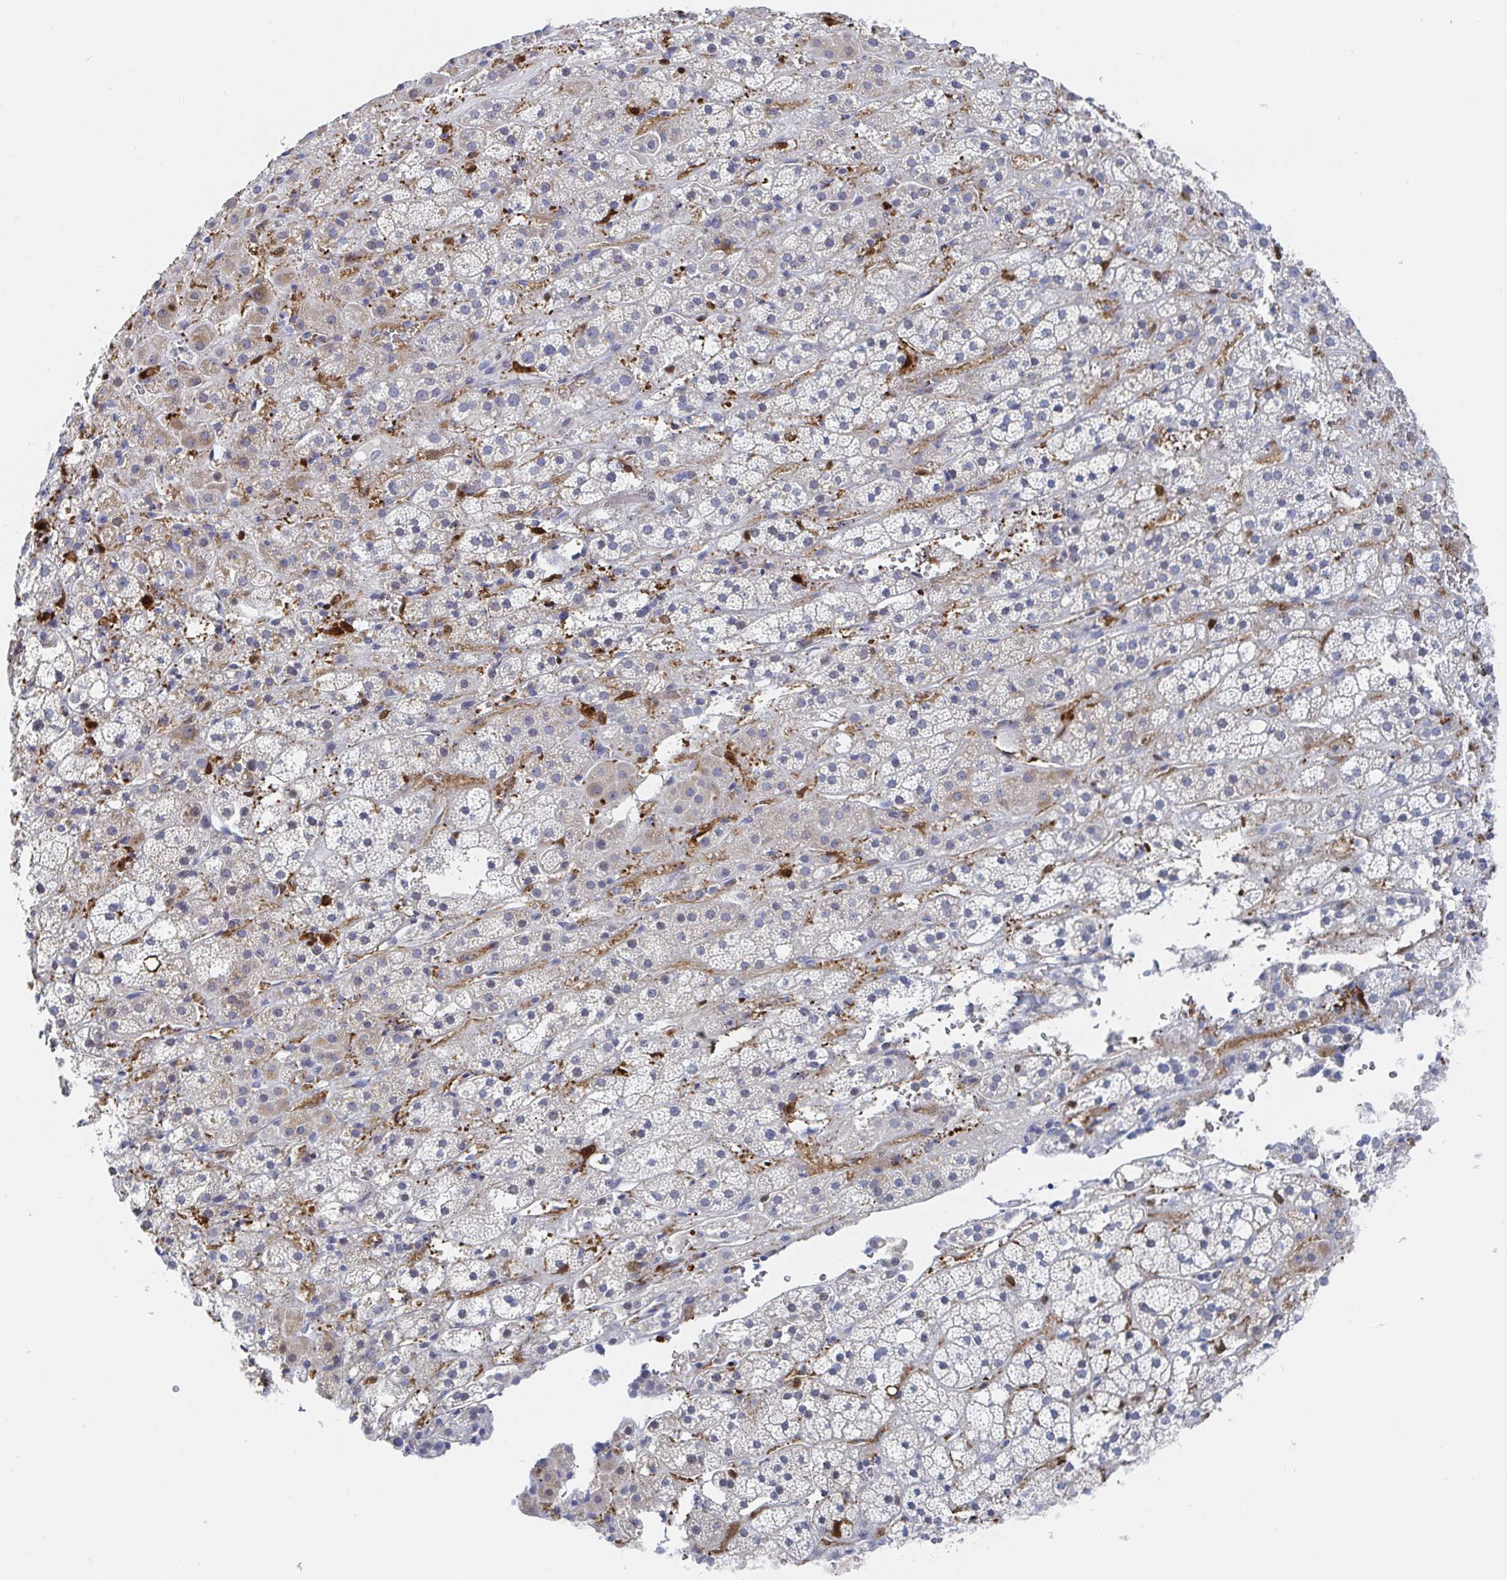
{"staining": {"intensity": "negative", "quantity": "none", "location": "none"}, "tissue": "adrenal gland", "cell_type": "Glandular cells", "image_type": "normal", "snomed": [{"axis": "morphology", "description": "Normal tissue, NOS"}, {"axis": "topography", "description": "Adrenal gland"}], "caption": "Adrenal gland stained for a protein using IHC displays no expression glandular cells.", "gene": "OR2A1", "patient": {"sex": "male", "age": 53}}